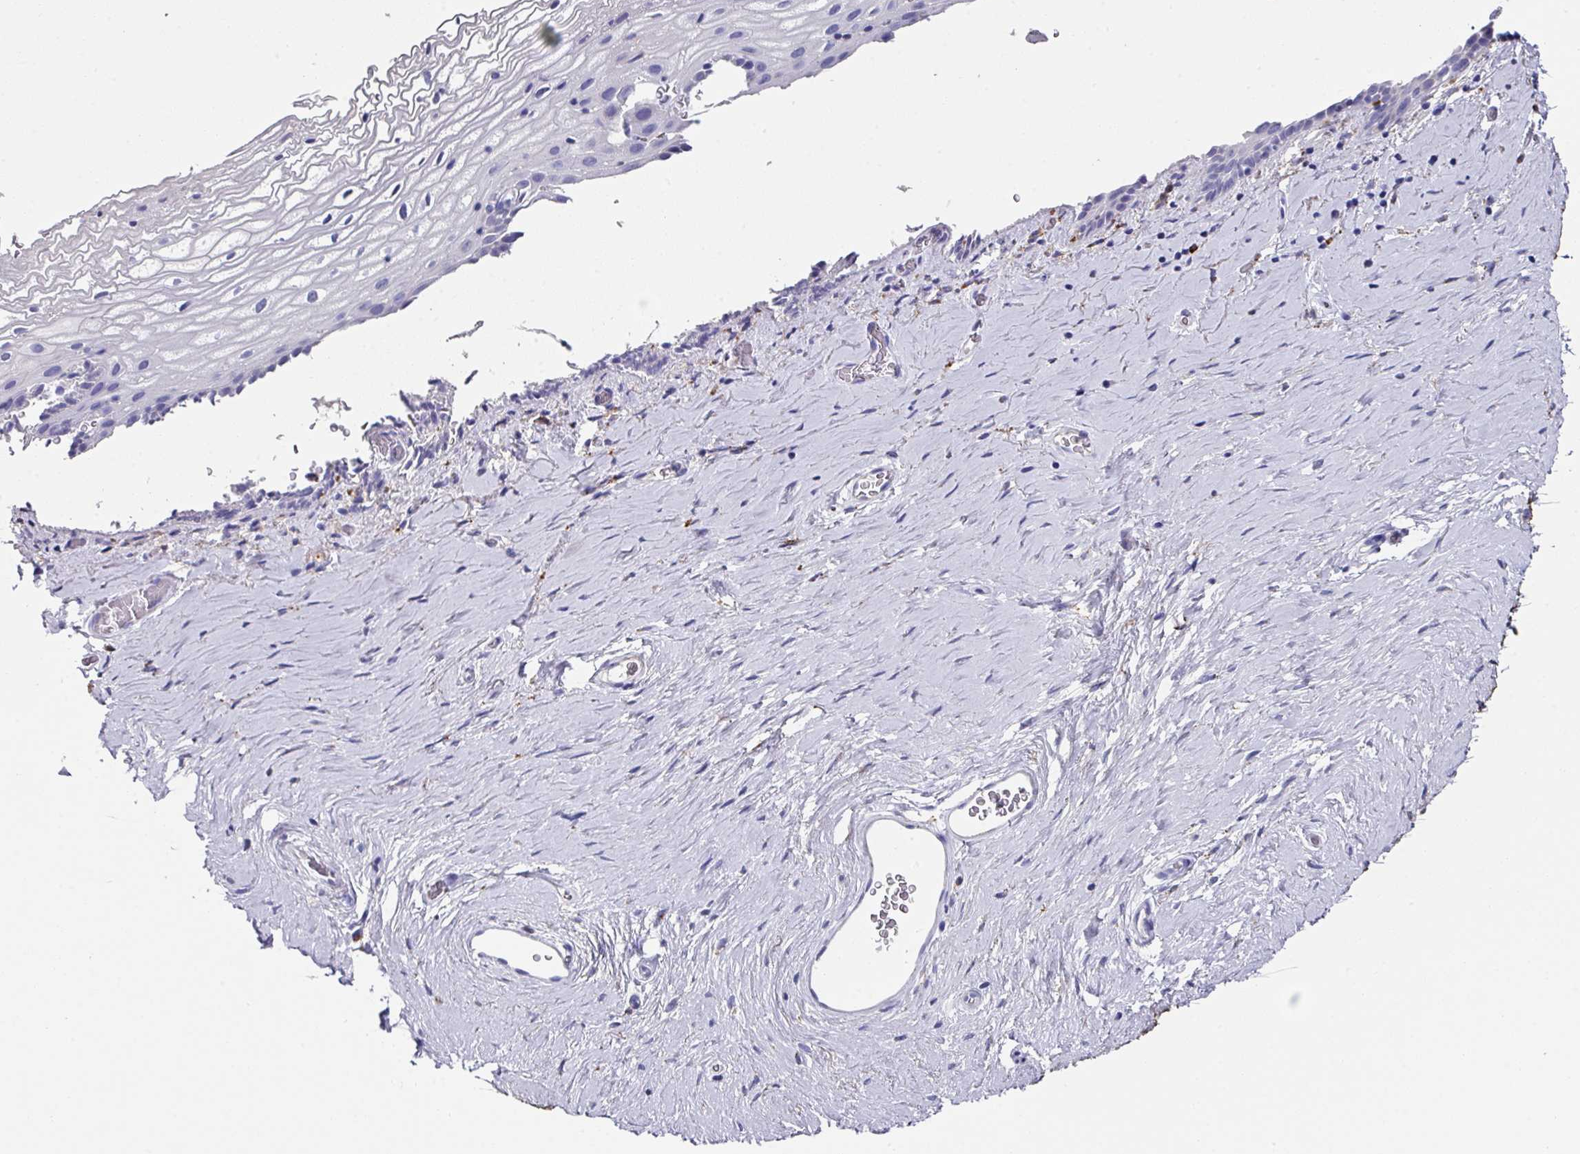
{"staining": {"intensity": "negative", "quantity": "none", "location": "none"}, "tissue": "vagina", "cell_type": "Squamous epithelial cells", "image_type": "normal", "snomed": [{"axis": "morphology", "description": "Normal tissue, NOS"}, {"axis": "morphology", "description": "Adenocarcinoma, NOS"}, {"axis": "topography", "description": "Rectum"}, {"axis": "topography", "description": "Vagina"}, {"axis": "topography", "description": "Peripheral nerve tissue"}], "caption": "This image is of benign vagina stained with IHC to label a protein in brown with the nuclei are counter-stained blue. There is no staining in squamous epithelial cells. (DAB immunohistochemistry (IHC), high magnification).", "gene": "CPVL", "patient": {"sex": "female", "age": 71}}